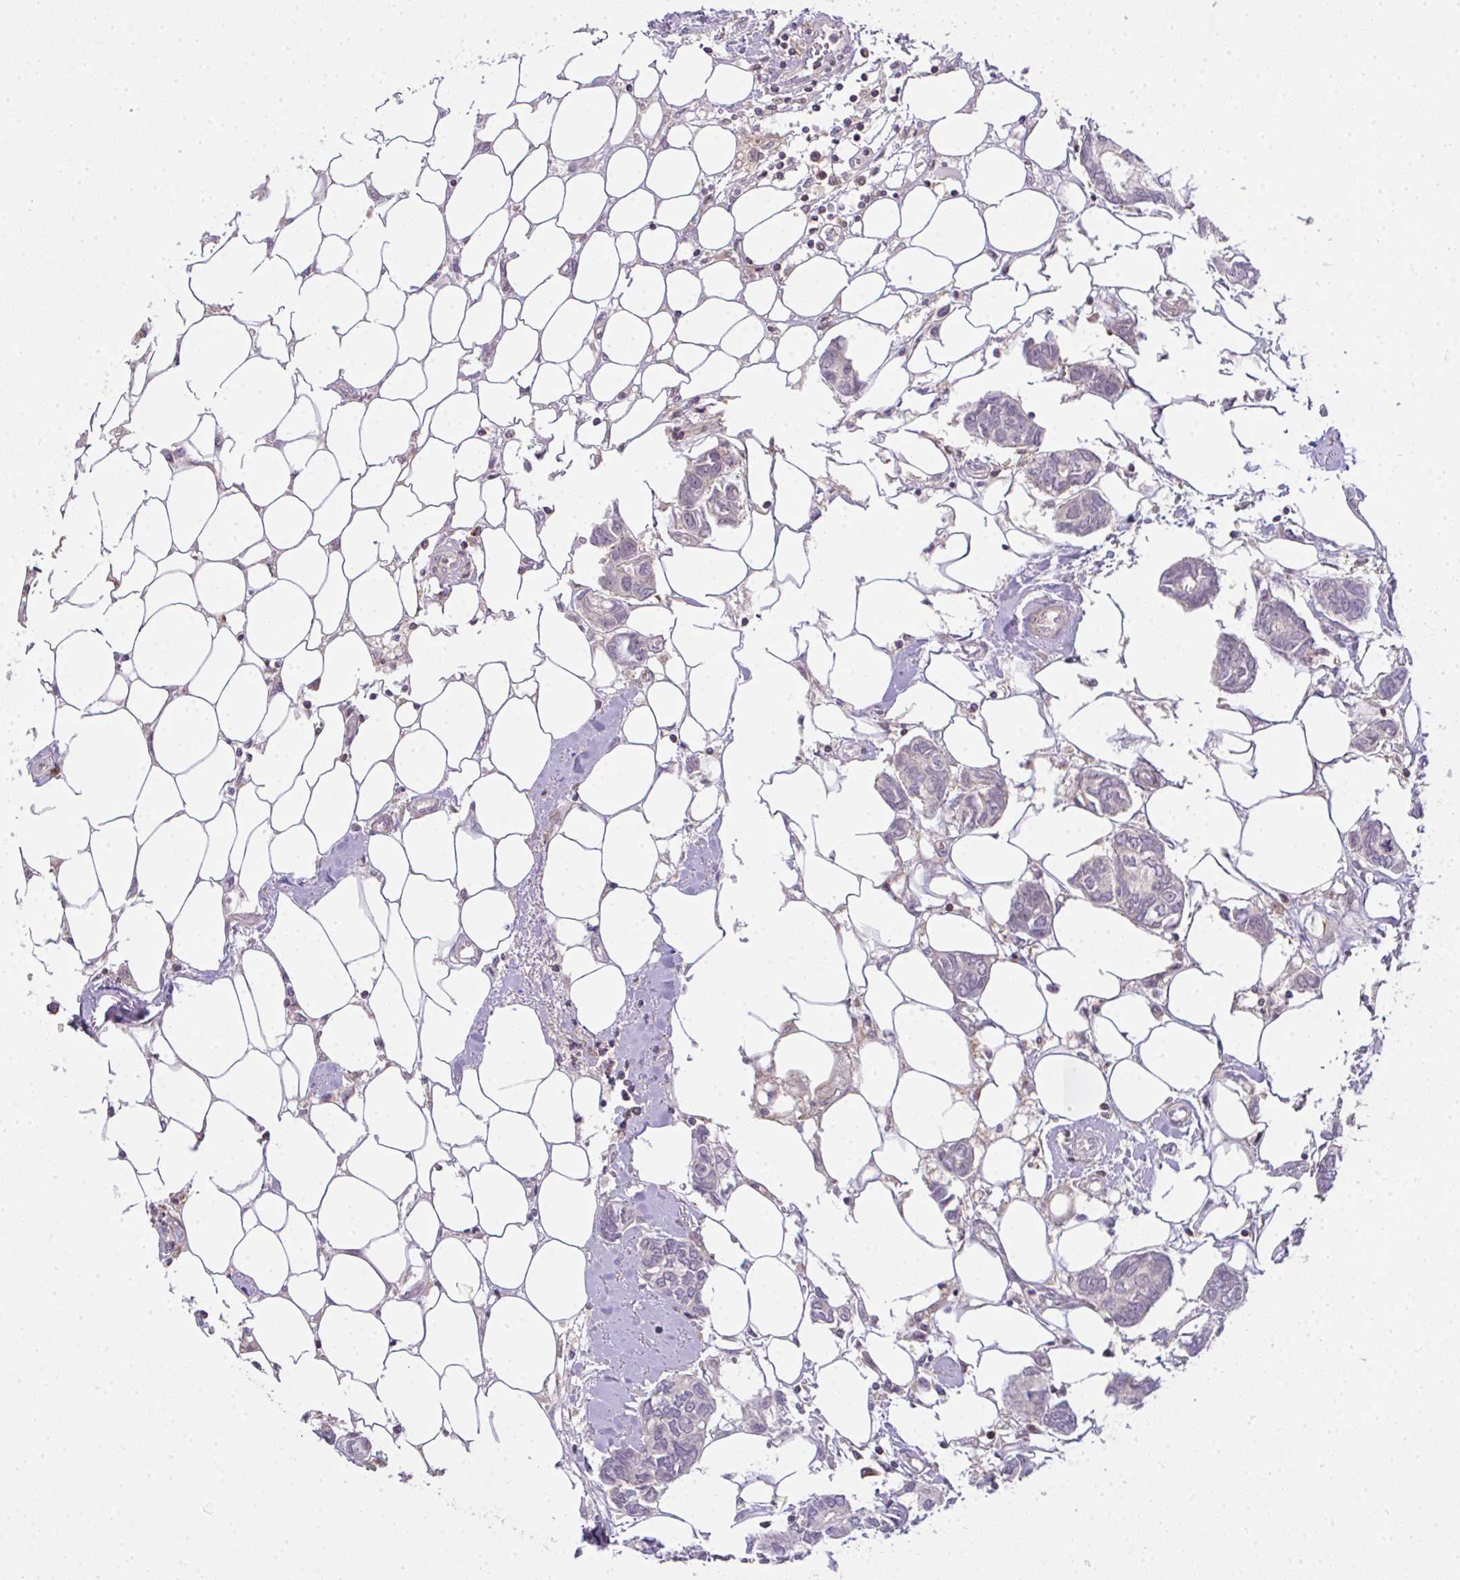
{"staining": {"intensity": "negative", "quantity": "none", "location": "none"}, "tissue": "breast cancer", "cell_type": "Tumor cells", "image_type": "cancer", "snomed": [{"axis": "morphology", "description": "Duct carcinoma"}, {"axis": "topography", "description": "Breast"}], "caption": "Breast intraductal carcinoma stained for a protein using immunohistochemistry (IHC) demonstrates no positivity tumor cells.", "gene": "CSE1L", "patient": {"sex": "female", "age": 73}}